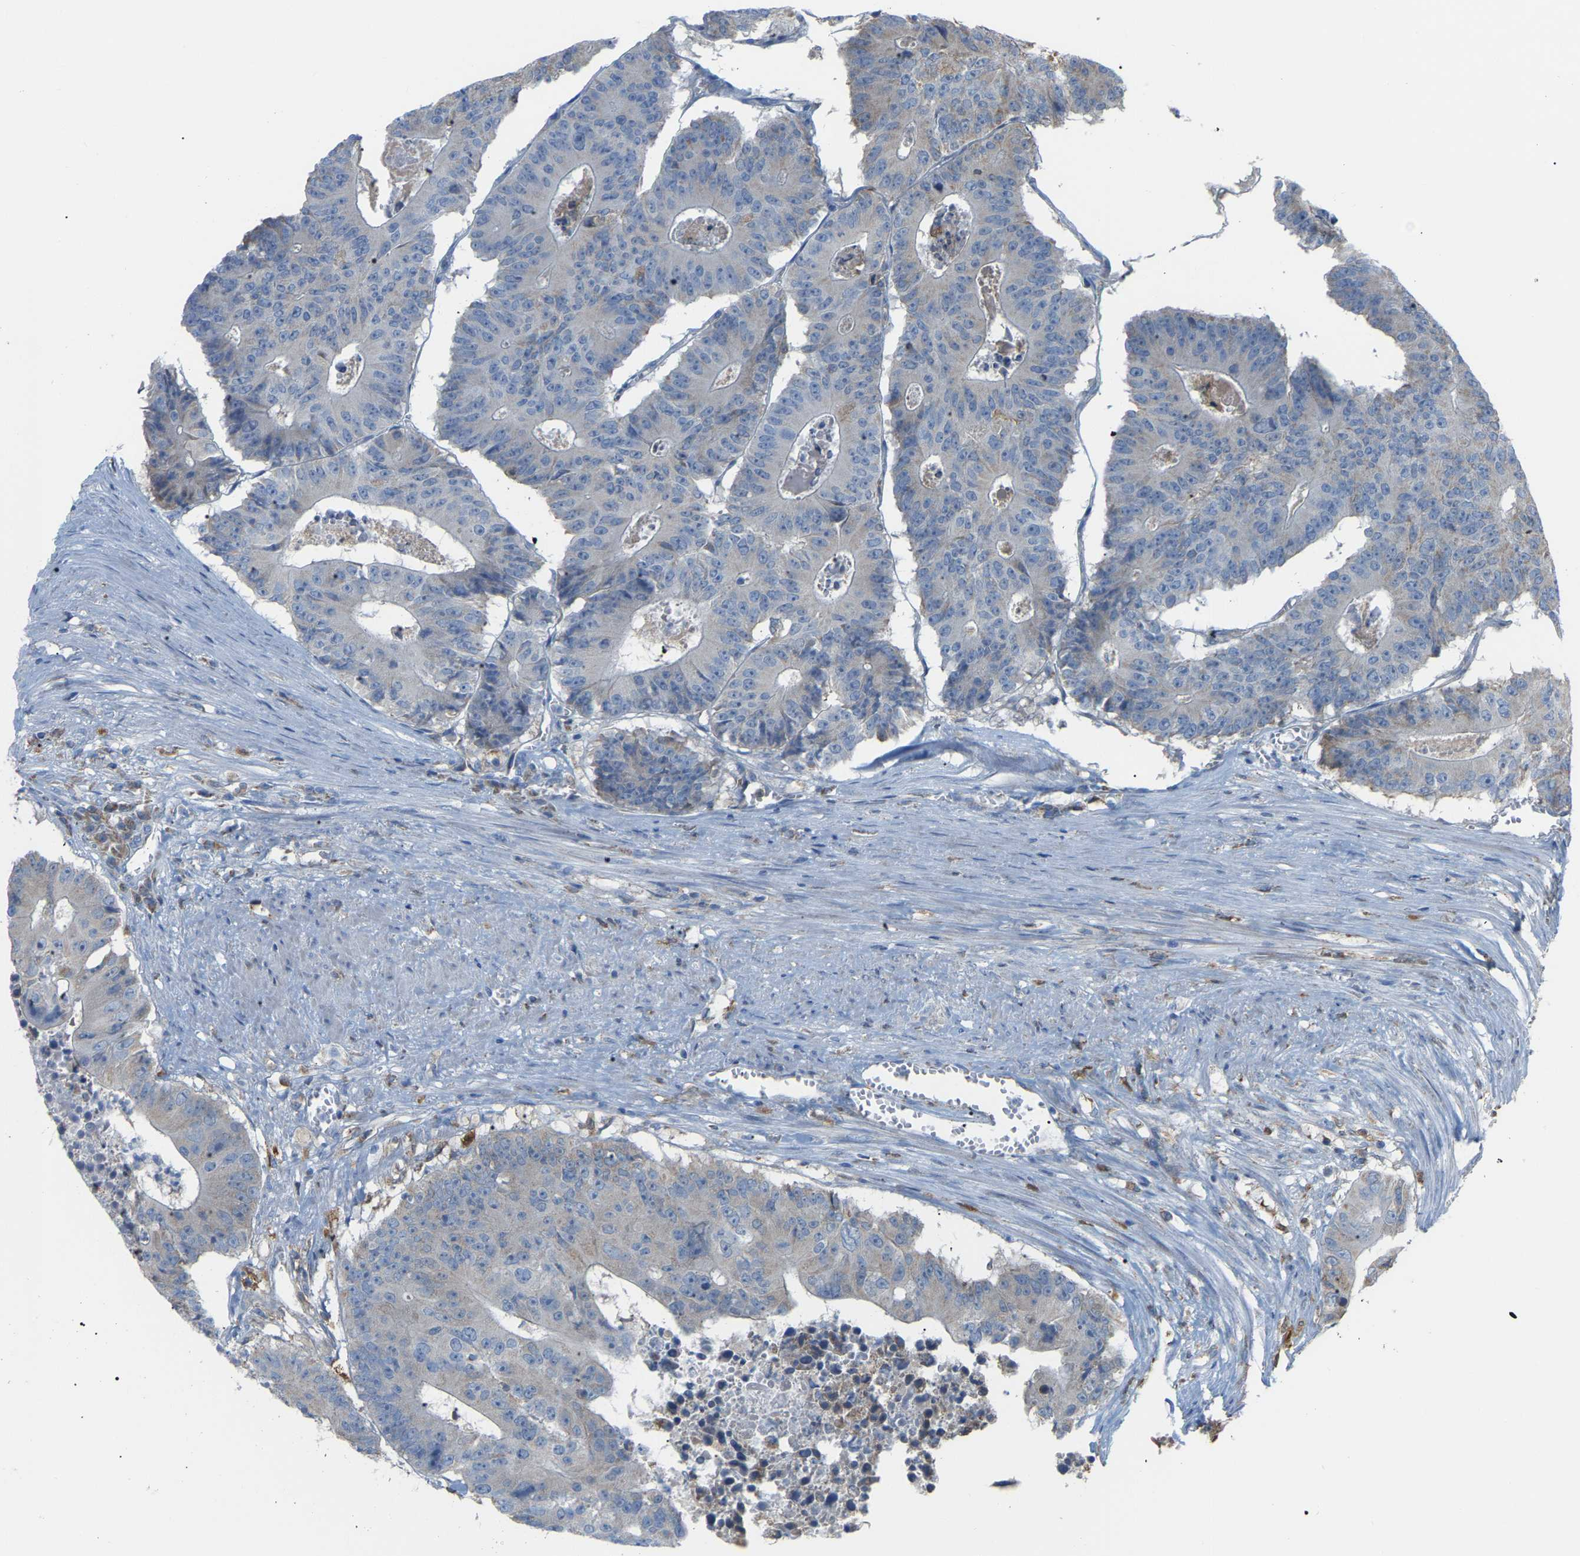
{"staining": {"intensity": "negative", "quantity": "none", "location": "none"}, "tissue": "colorectal cancer", "cell_type": "Tumor cells", "image_type": "cancer", "snomed": [{"axis": "morphology", "description": "Adenocarcinoma, NOS"}, {"axis": "topography", "description": "Colon"}], "caption": "DAB immunohistochemical staining of adenocarcinoma (colorectal) shows no significant positivity in tumor cells. (Immunohistochemistry, brightfield microscopy, high magnification).", "gene": "CROT", "patient": {"sex": "male", "age": 87}}